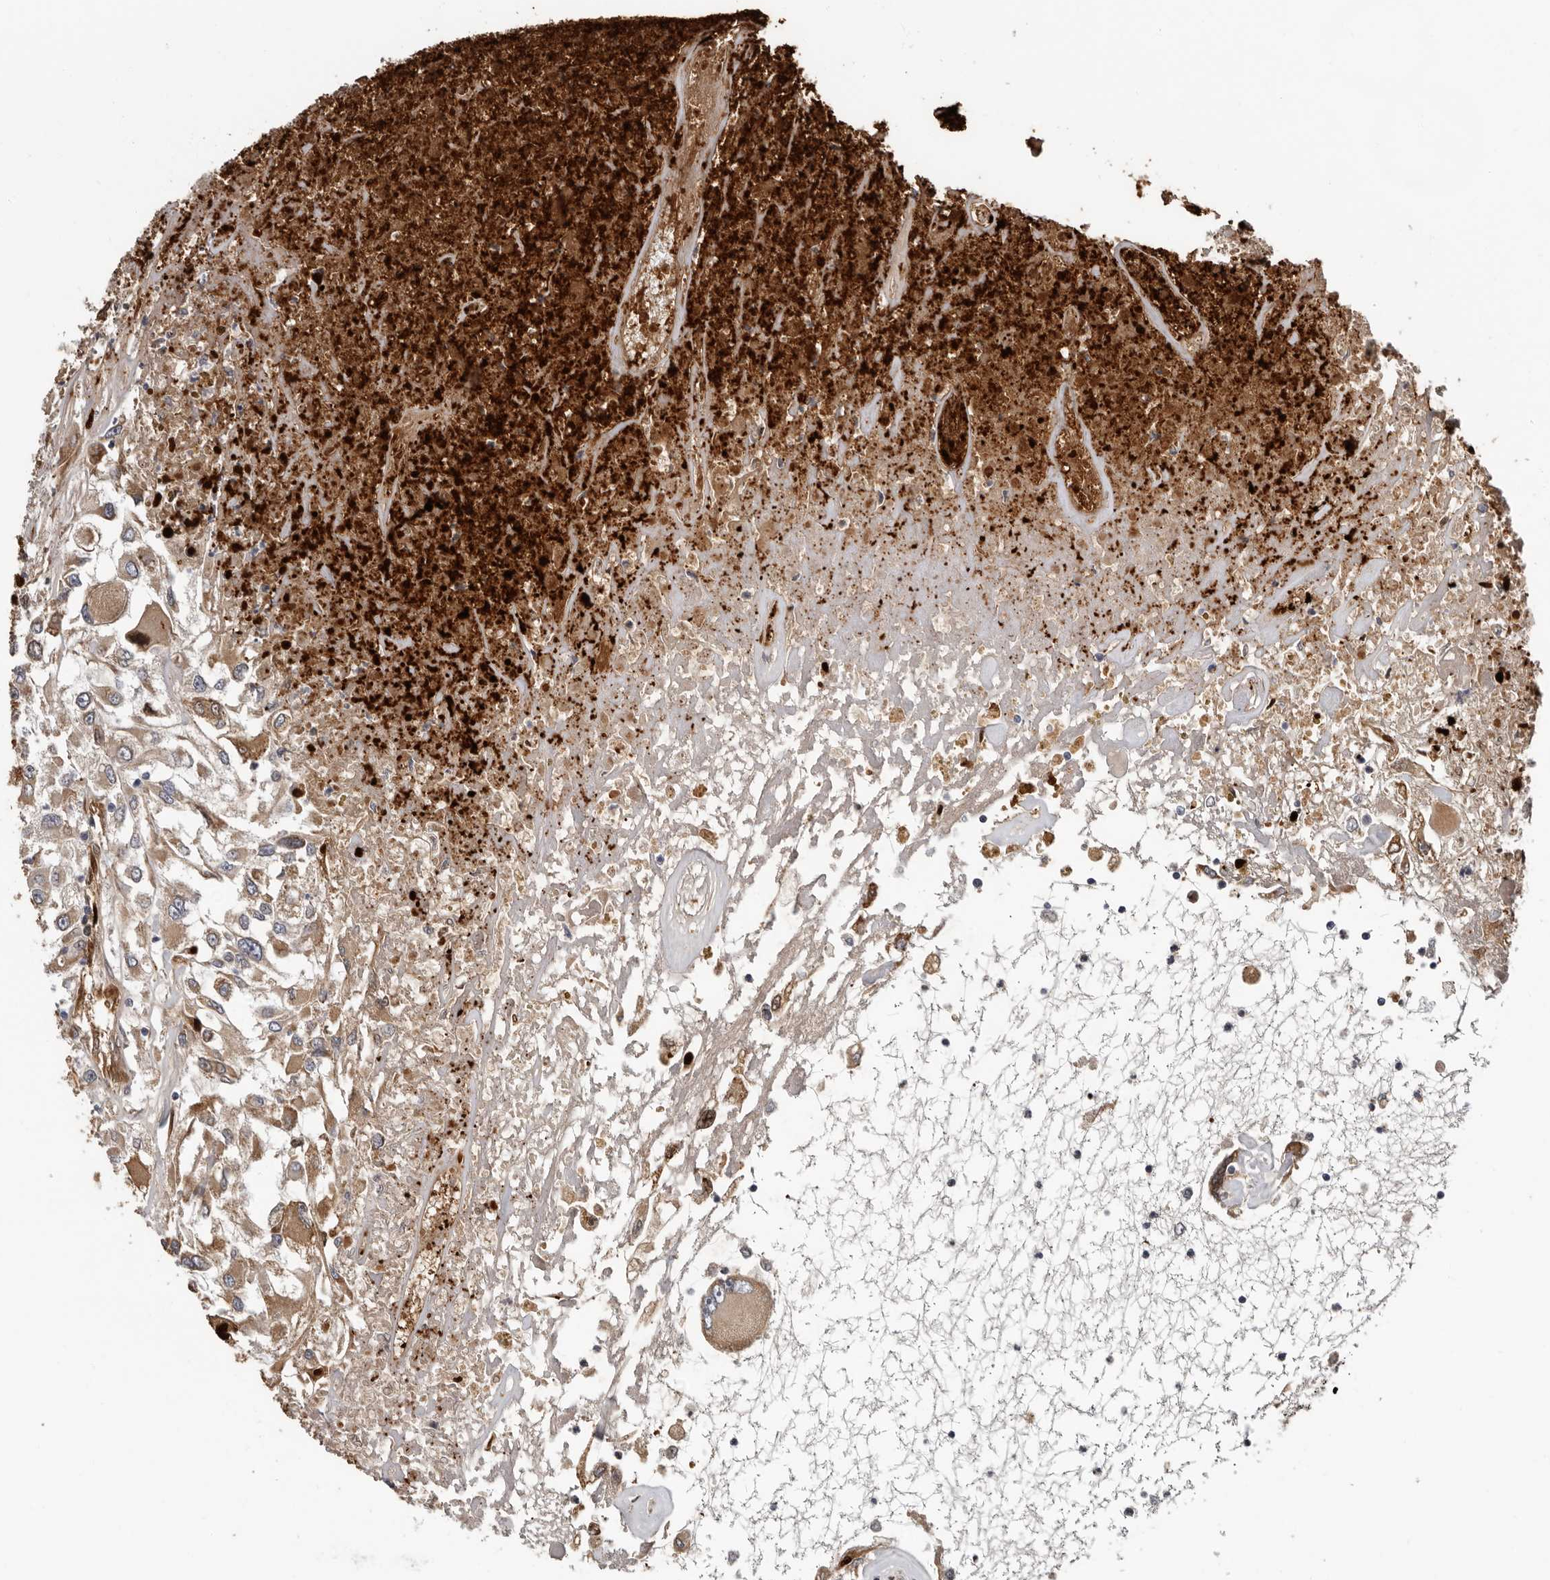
{"staining": {"intensity": "moderate", "quantity": ">75%", "location": "cytoplasmic/membranous"}, "tissue": "renal cancer", "cell_type": "Tumor cells", "image_type": "cancer", "snomed": [{"axis": "morphology", "description": "Adenocarcinoma, NOS"}, {"axis": "topography", "description": "Kidney"}], "caption": "Protein staining reveals moderate cytoplasmic/membranous staining in approximately >75% of tumor cells in renal cancer. (DAB = brown stain, brightfield microscopy at high magnification).", "gene": "MTF1", "patient": {"sex": "female", "age": 52}}